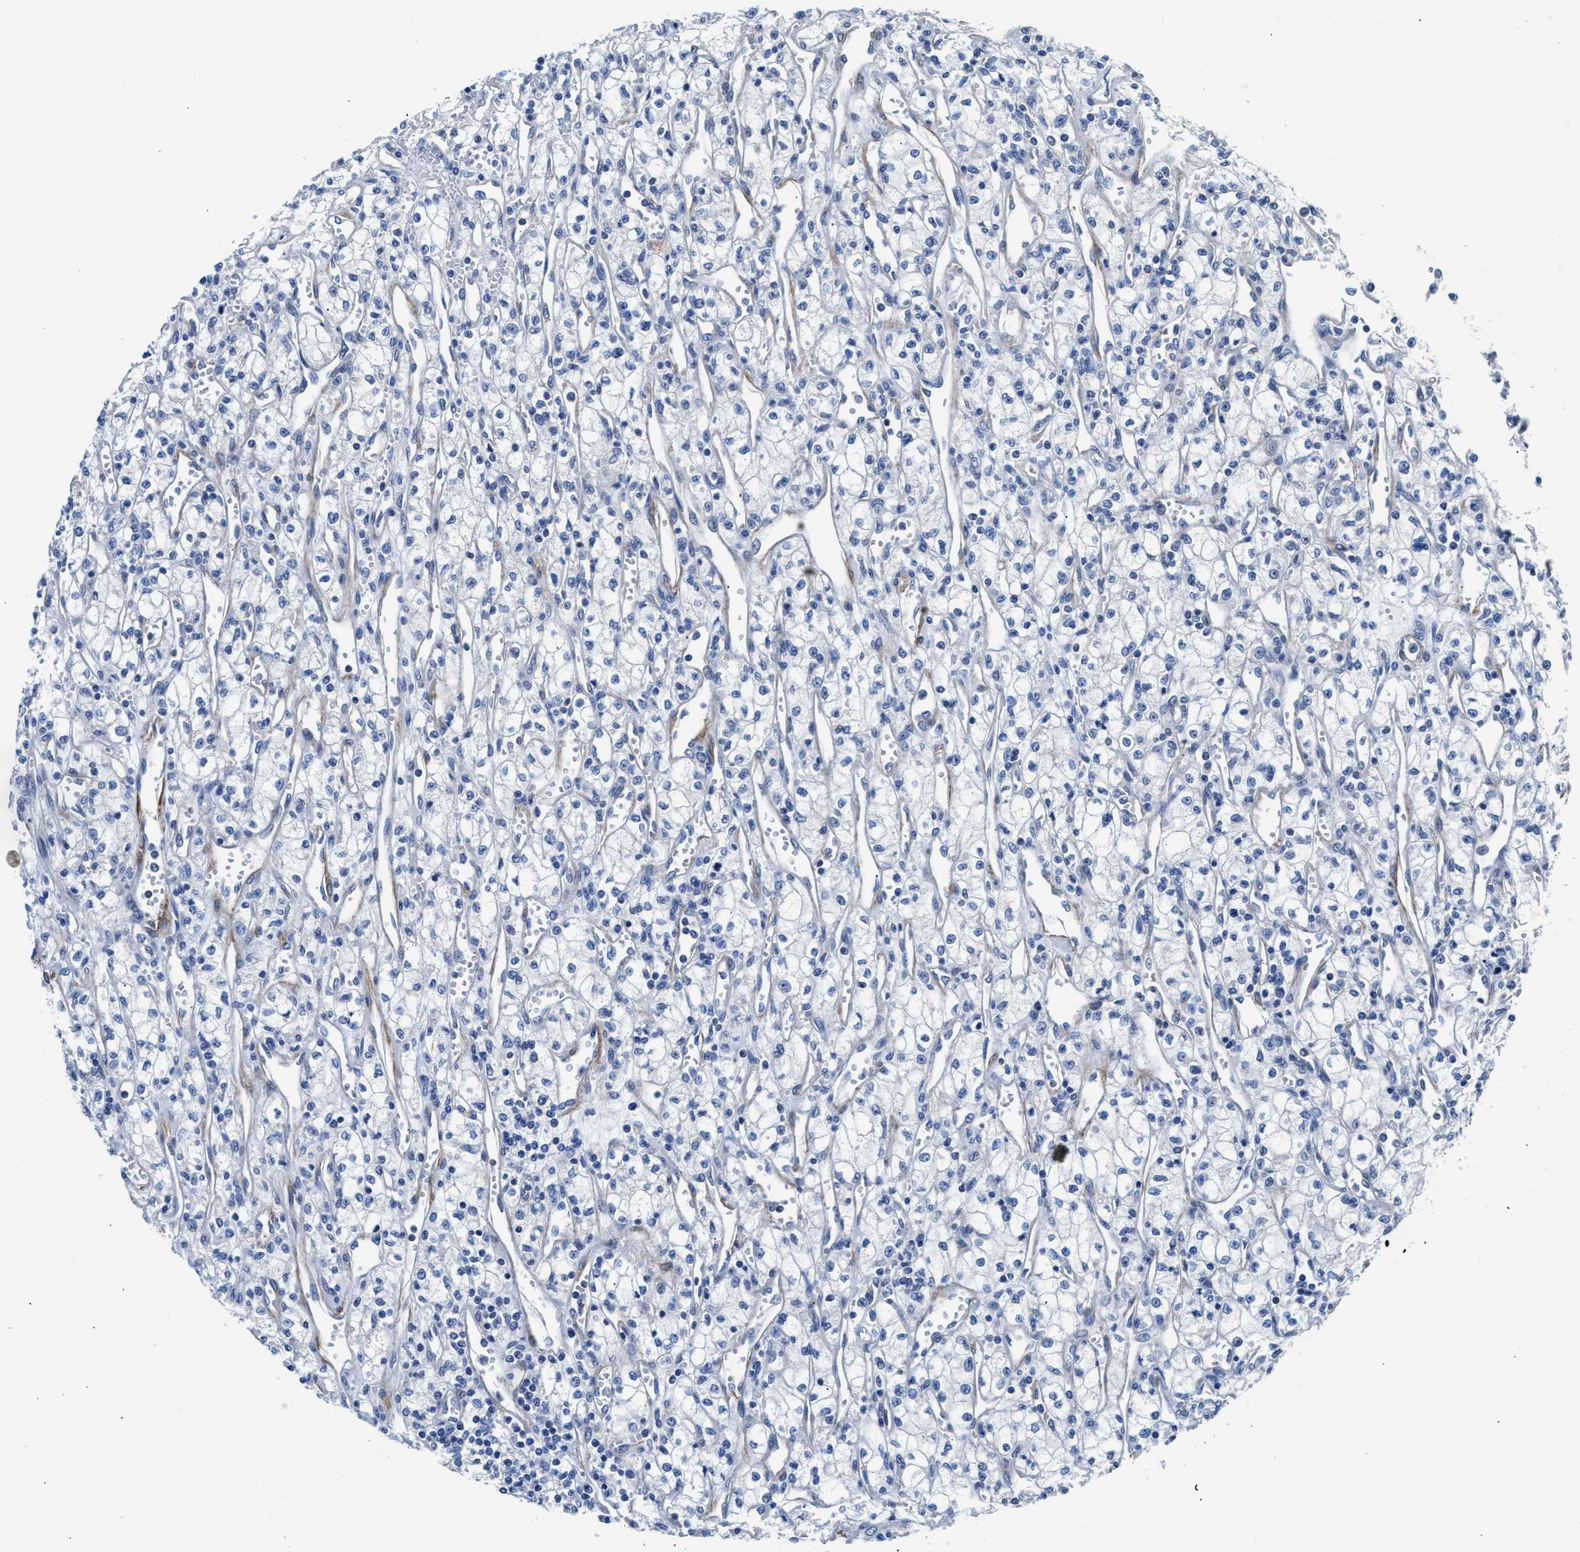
{"staining": {"intensity": "negative", "quantity": "none", "location": "none"}, "tissue": "renal cancer", "cell_type": "Tumor cells", "image_type": "cancer", "snomed": [{"axis": "morphology", "description": "Adenocarcinoma, NOS"}, {"axis": "topography", "description": "Kidney"}], "caption": "This is an immunohistochemistry micrograph of human renal cancer (adenocarcinoma). There is no positivity in tumor cells.", "gene": "PARG", "patient": {"sex": "male", "age": 59}}